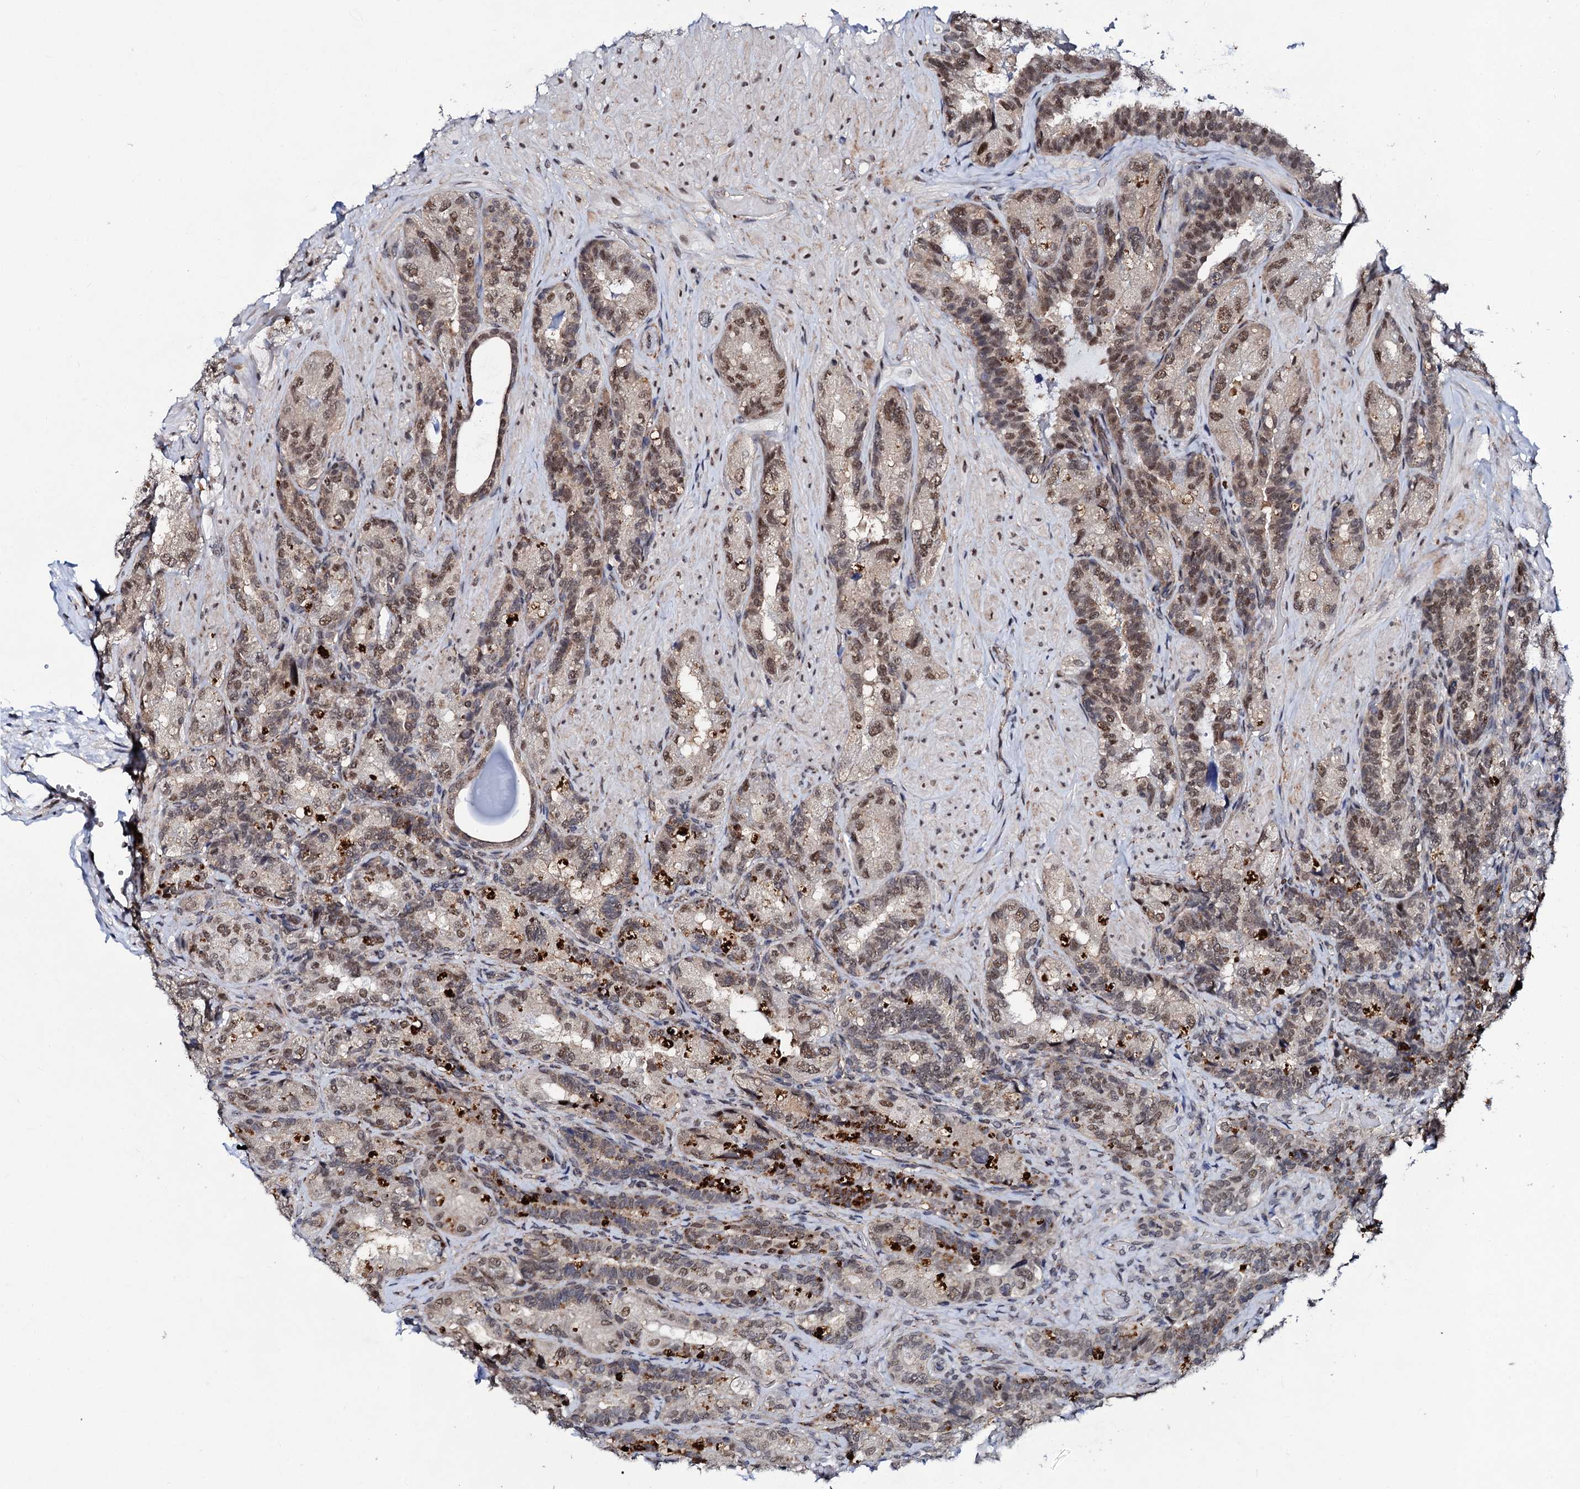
{"staining": {"intensity": "moderate", "quantity": ">75%", "location": "nuclear"}, "tissue": "seminal vesicle", "cell_type": "Glandular cells", "image_type": "normal", "snomed": [{"axis": "morphology", "description": "Normal tissue, NOS"}, {"axis": "topography", "description": "Prostate and seminal vesicle, NOS"}, {"axis": "topography", "description": "Prostate"}, {"axis": "topography", "description": "Seminal veicle"}], "caption": "The micrograph displays a brown stain indicating the presence of a protein in the nuclear of glandular cells in seminal vesicle. Using DAB (3,3'-diaminobenzidine) (brown) and hematoxylin (blue) stains, captured at high magnification using brightfield microscopy.", "gene": "CSTF3", "patient": {"sex": "male", "age": 67}}